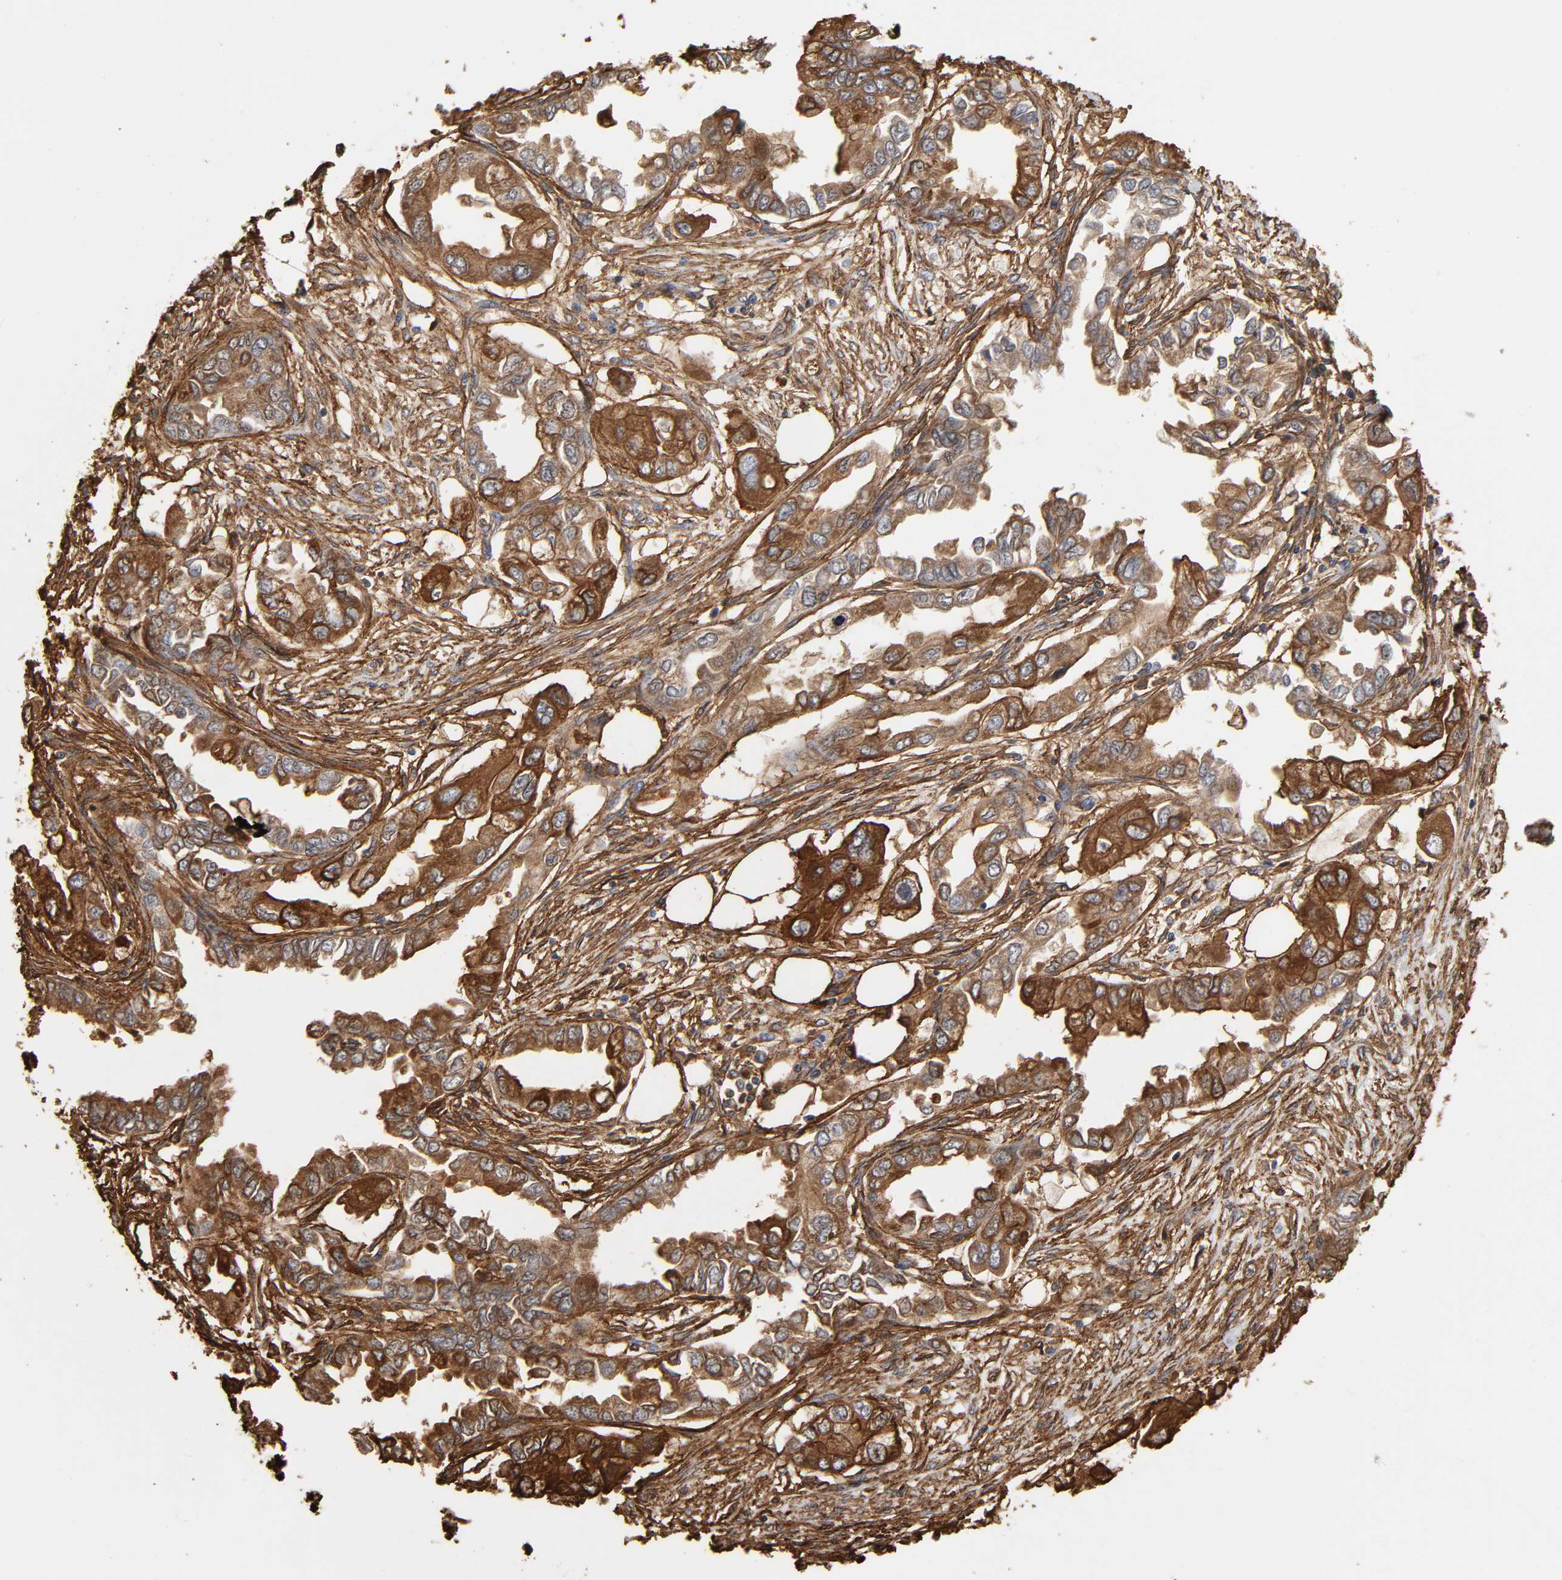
{"staining": {"intensity": "moderate", "quantity": ">75%", "location": "cytoplasmic/membranous"}, "tissue": "endometrial cancer", "cell_type": "Tumor cells", "image_type": "cancer", "snomed": [{"axis": "morphology", "description": "Adenocarcinoma, NOS"}, {"axis": "topography", "description": "Endometrium"}], "caption": "Protein expression analysis of endometrial adenocarcinoma reveals moderate cytoplasmic/membranous positivity in about >75% of tumor cells.", "gene": "ANXA2", "patient": {"sex": "female", "age": 67}}